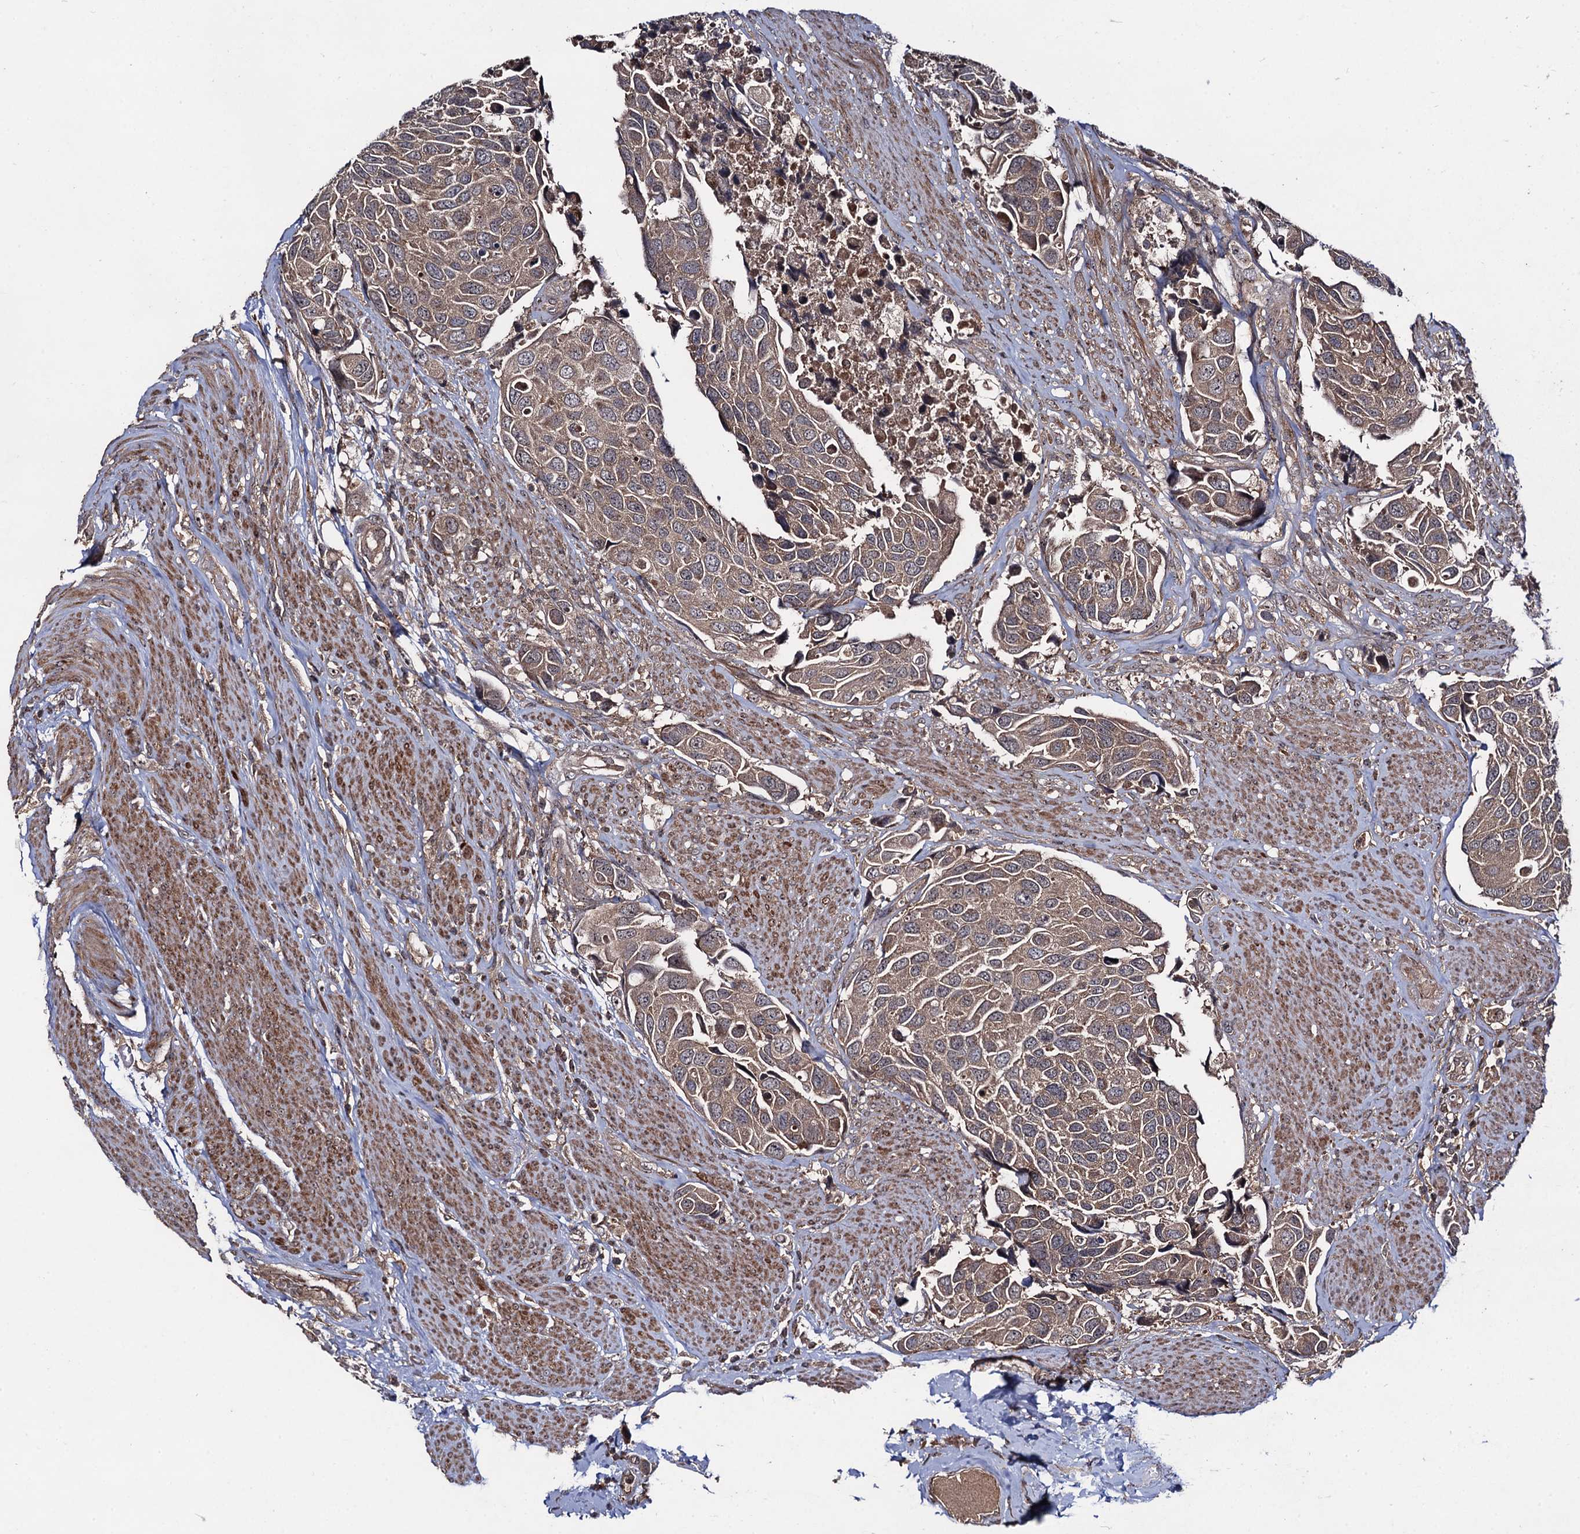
{"staining": {"intensity": "moderate", "quantity": ">75%", "location": "cytoplasmic/membranous"}, "tissue": "urothelial cancer", "cell_type": "Tumor cells", "image_type": "cancer", "snomed": [{"axis": "morphology", "description": "Urothelial carcinoma, High grade"}, {"axis": "topography", "description": "Urinary bladder"}], "caption": "Urothelial cancer stained with DAB immunohistochemistry (IHC) demonstrates medium levels of moderate cytoplasmic/membranous expression in approximately >75% of tumor cells.", "gene": "KXD1", "patient": {"sex": "male", "age": 74}}